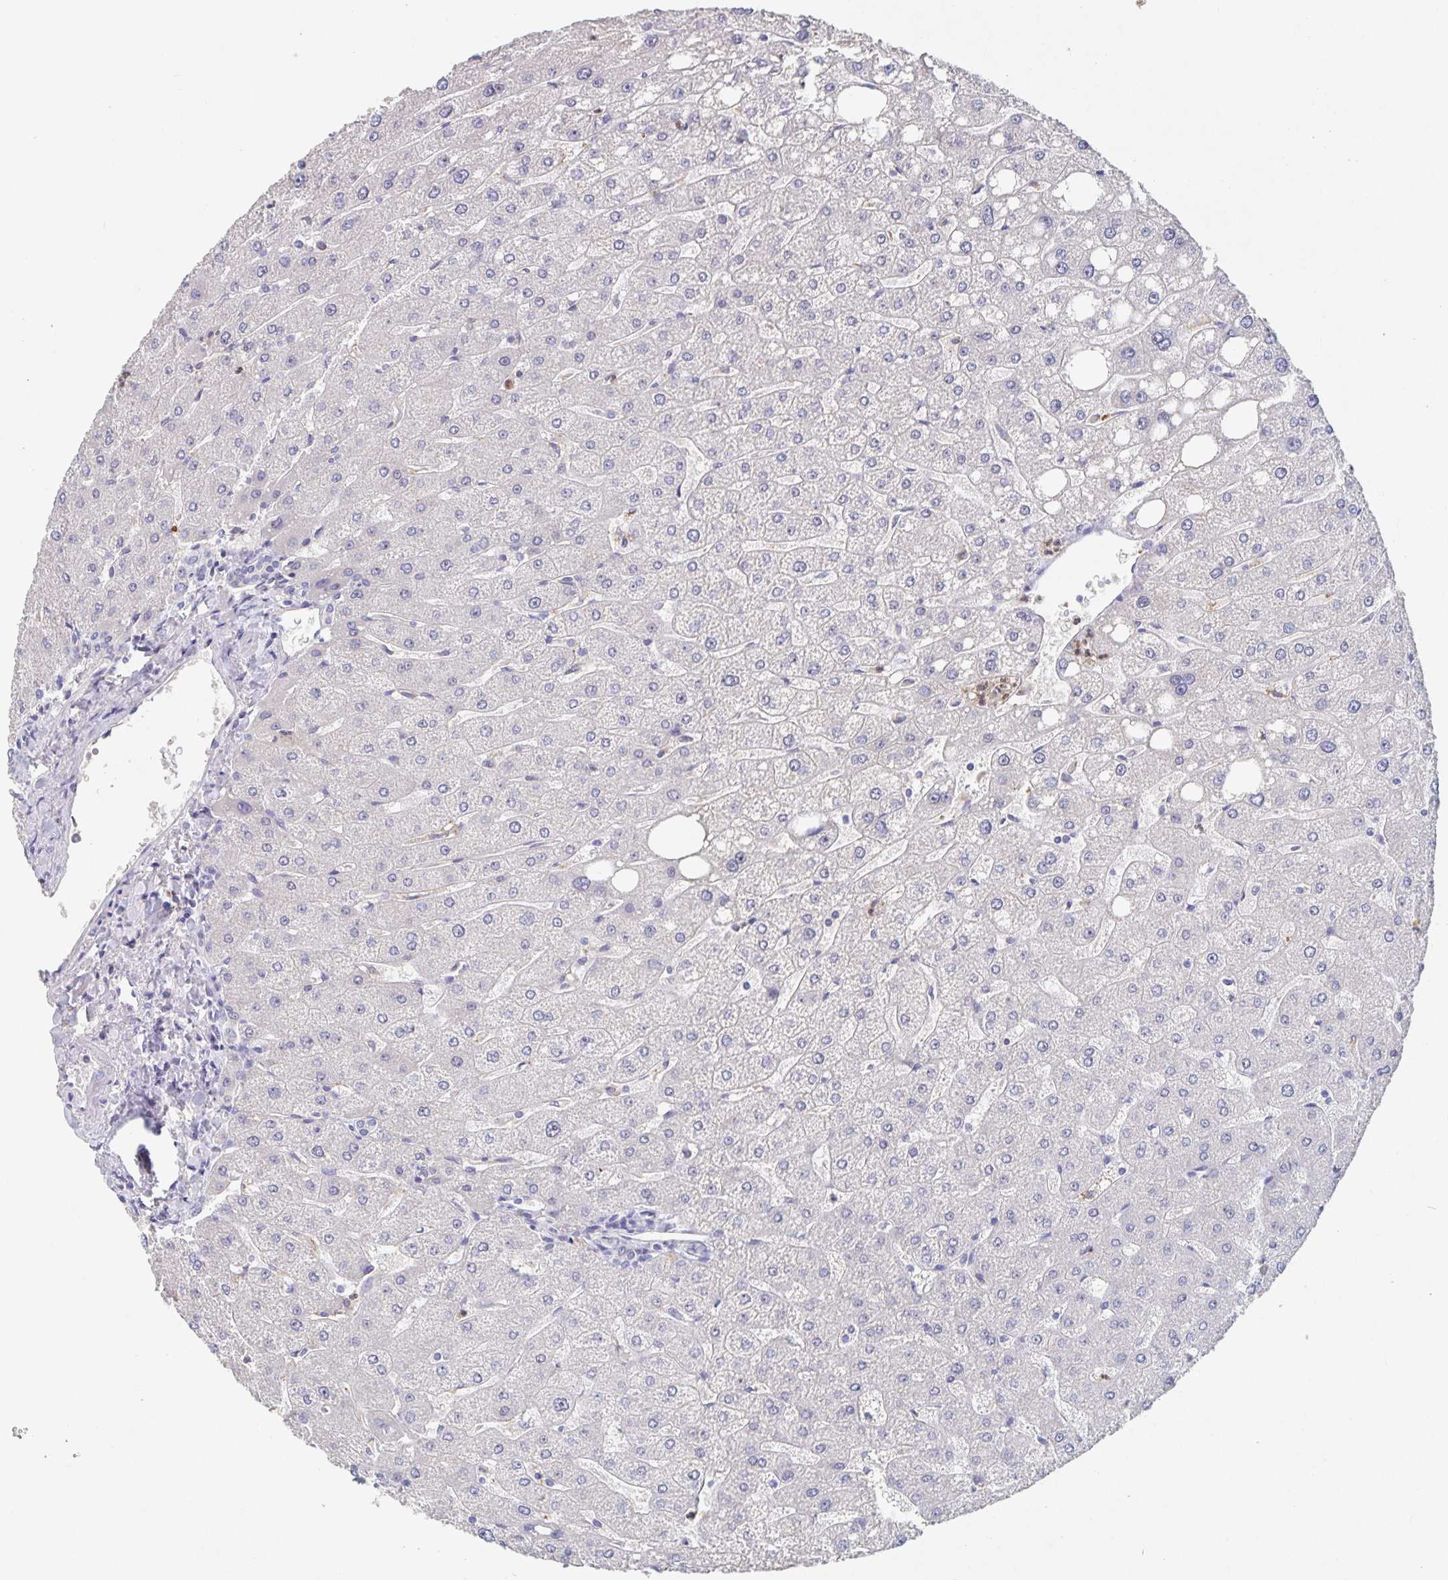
{"staining": {"intensity": "negative", "quantity": "none", "location": "none"}, "tissue": "liver", "cell_type": "Cholangiocytes", "image_type": "normal", "snomed": [{"axis": "morphology", "description": "Normal tissue, NOS"}, {"axis": "topography", "description": "Liver"}], "caption": "Benign liver was stained to show a protein in brown. There is no significant positivity in cholangiocytes. (Stains: DAB (3,3'-diaminobenzidine) immunohistochemistry with hematoxylin counter stain, Microscopy: brightfield microscopy at high magnification).", "gene": "CDC42BPG", "patient": {"sex": "male", "age": 67}}